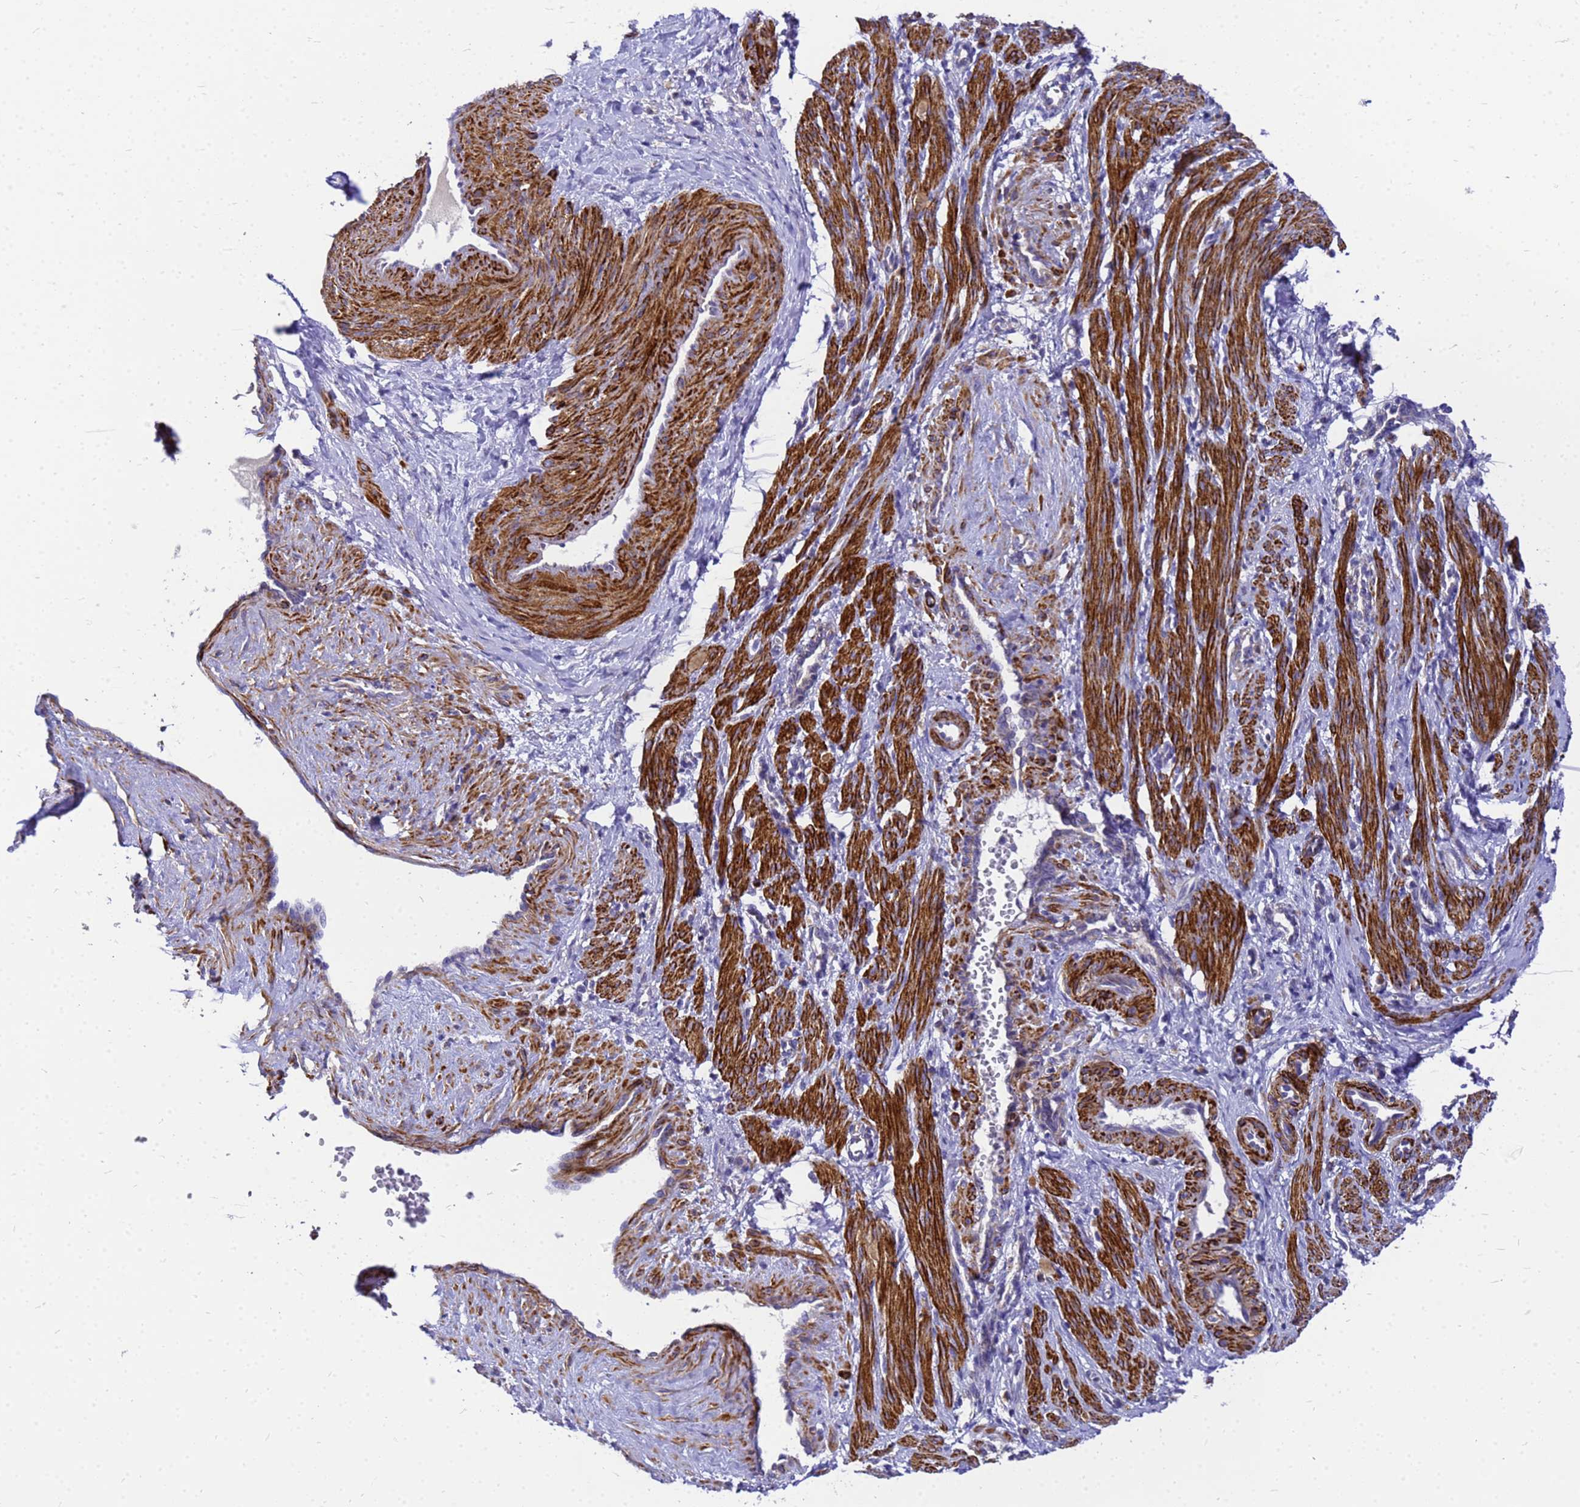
{"staining": {"intensity": "strong", "quantity": ">75%", "location": "cytoplasmic/membranous"}, "tissue": "smooth muscle", "cell_type": "Smooth muscle cells", "image_type": "normal", "snomed": [{"axis": "morphology", "description": "Normal tissue, NOS"}, {"axis": "topography", "description": "Endometrium"}], "caption": "Immunohistochemistry (IHC) (DAB) staining of benign human smooth muscle exhibits strong cytoplasmic/membranous protein expression in about >75% of smooth muscle cells. The staining is performed using DAB (3,3'-diaminobenzidine) brown chromogen to label protein expression. The nuclei are counter-stained blue using hematoxylin.", "gene": "POP7", "patient": {"sex": "female", "age": 33}}